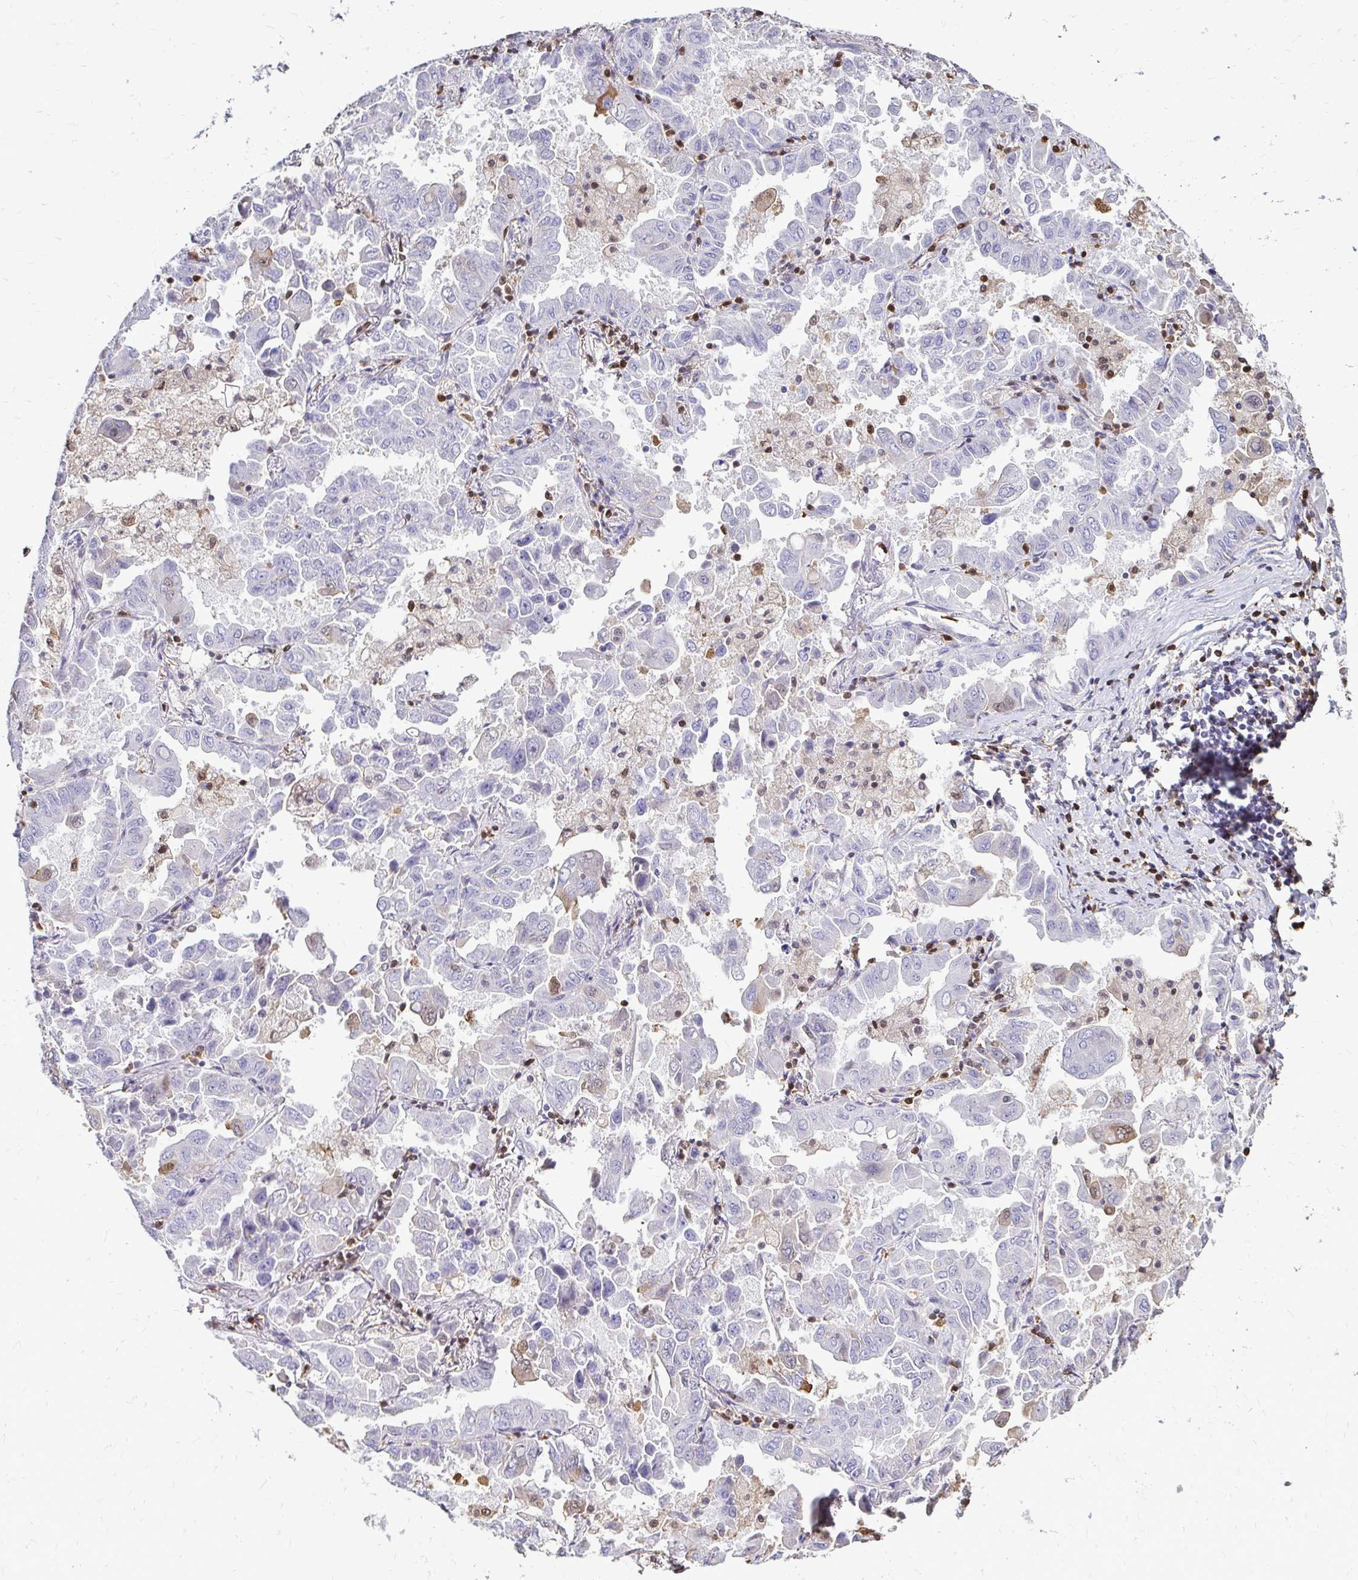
{"staining": {"intensity": "negative", "quantity": "none", "location": "none"}, "tissue": "lung cancer", "cell_type": "Tumor cells", "image_type": "cancer", "snomed": [{"axis": "morphology", "description": "Adenocarcinoma, NOS"}, {"axis": "topography", "description": "Lung"}], "caption": "There is no significant staining in tumor cells of lung cancer. The staining is performed using DAB (3,3'-diaminobenzidine) brown chromogen with nuclei counter-stained in using hematoxylin.", "gene": "ZFP1", "patient": {"sex": "male", "age": 64}}